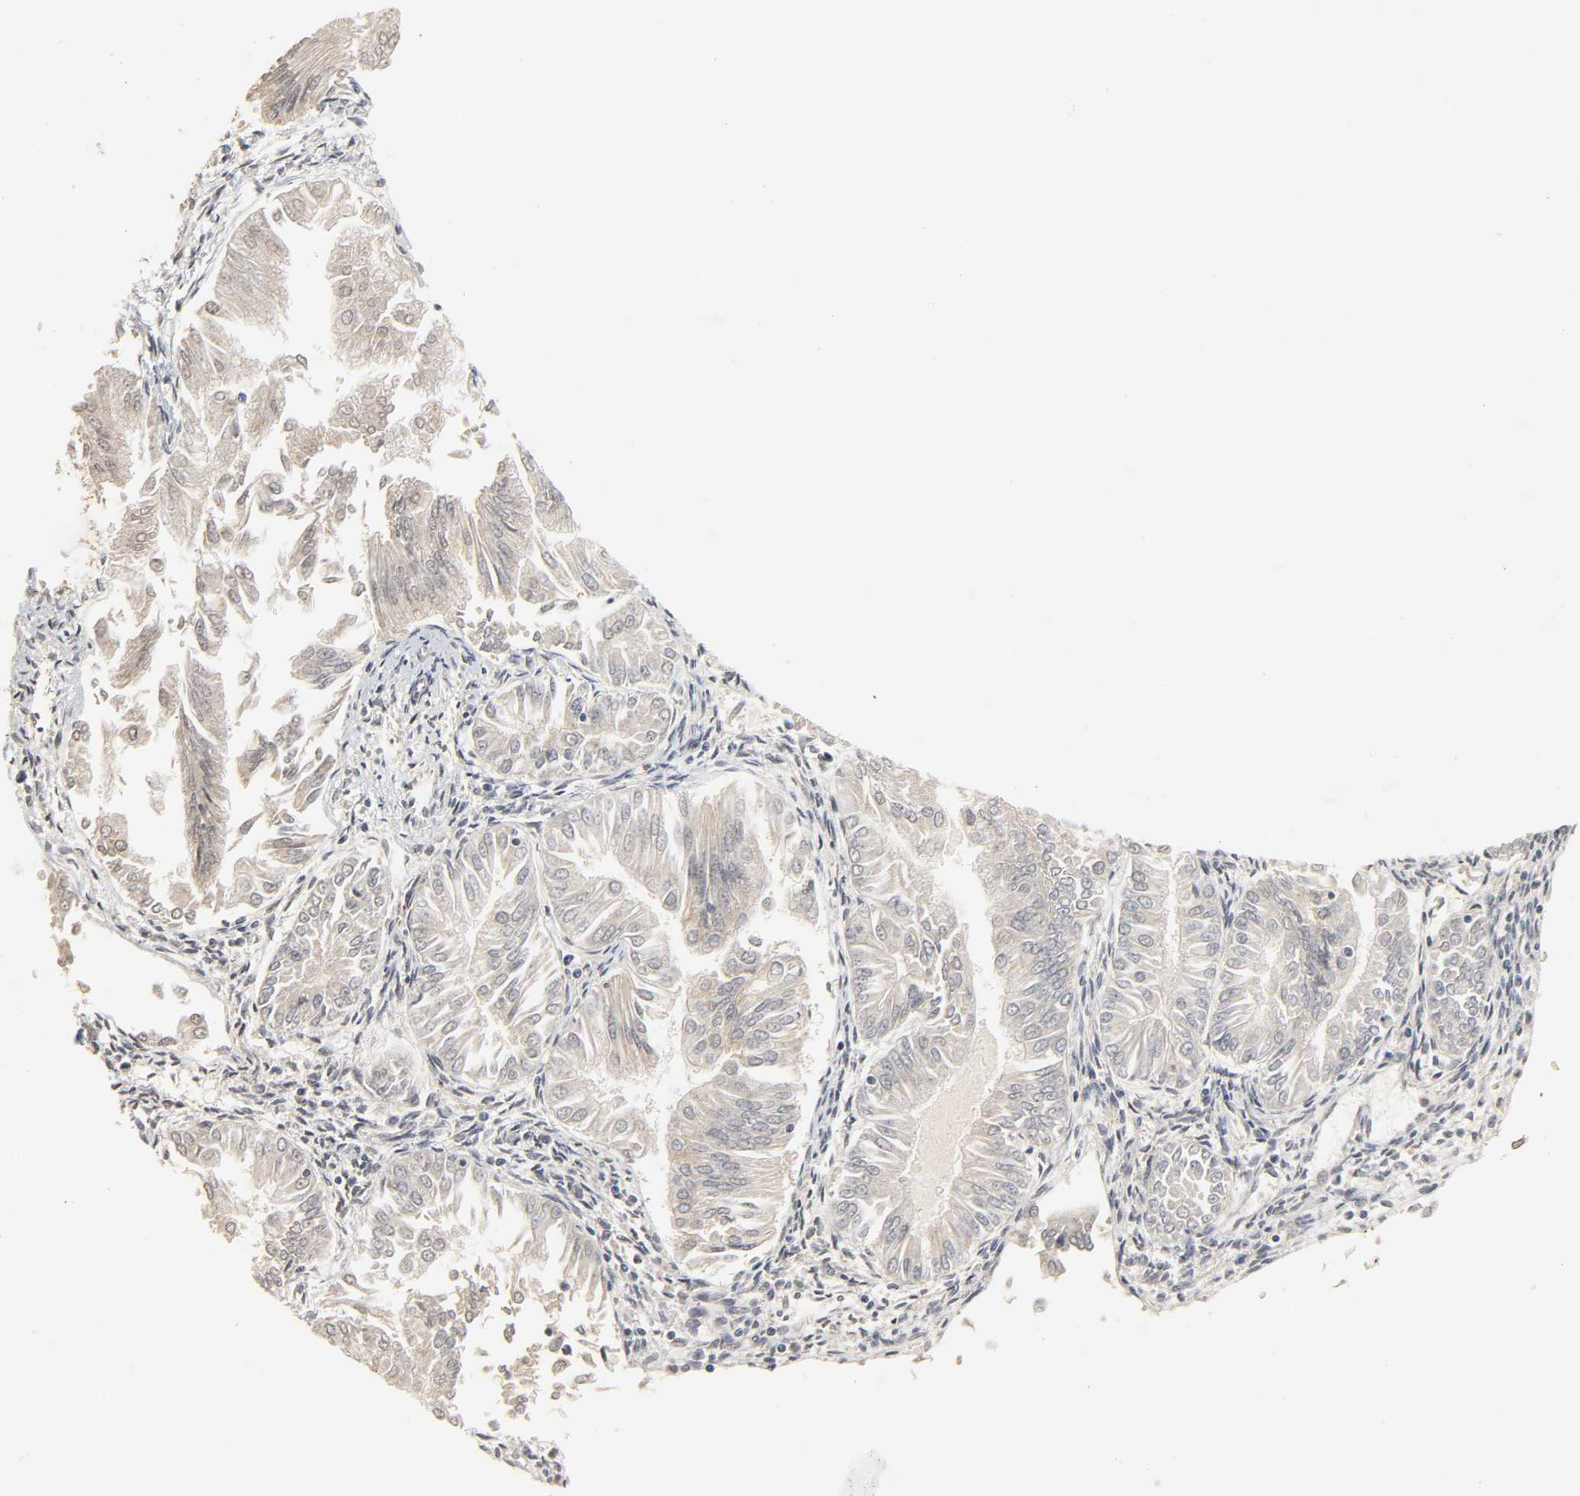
{"staining": {"intensity": "weak", "quantity": "25%-75%", "location": "cytoplasmic/membranous"}, "tissue": "endometrial cancer", "cell_type": "Tumor cells", "image_type": "cancer", "snomed": [{"axis": "morphology", "description": "Adenocarcinoma, NOS"}, {"axis": "topography", "description": "Endometrium"}], "caption": "Endometrial cancer stained with DAB immunohistochemistry (IHC) reveals low levels of weak cytoplasmic/membranous positivity in approximately 25%-75% of tumor cells.", "gene": "CLEC4E", "patient": {"sex": "female", "age": 53}}